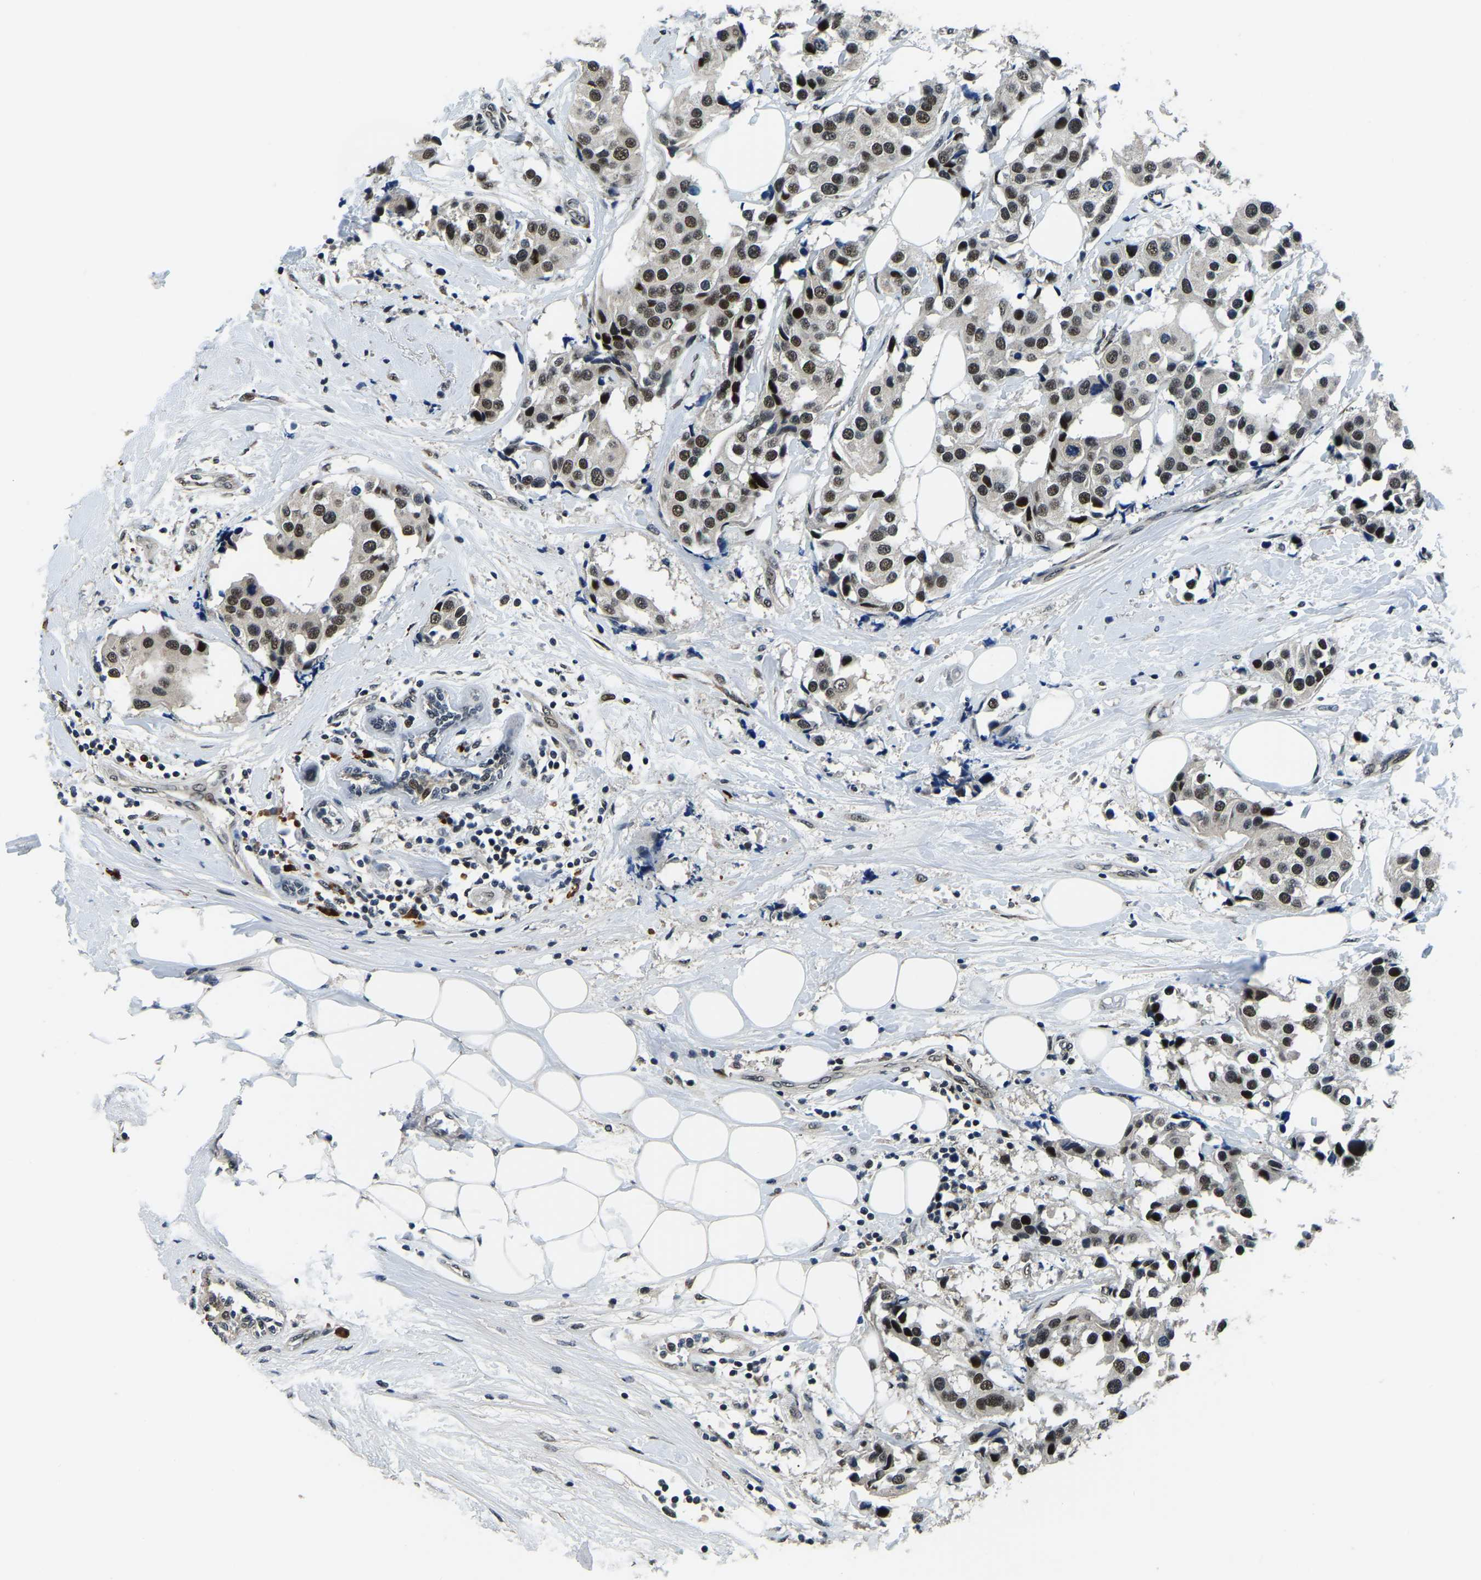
{"staining": {"intensity": "strong", "quantity": ">75%", "location": "nuclear"}, "tissue": "breast cancer", "cell_type": "Tumor cells", "image_type": "cancer", "snomed": [{"axis": "morphology", "description": "Normal tissue, NOS"}, {"axis": "morphology", "description": "Duct carcinoma"}, {"axis": "topography", "description": "Breast"}], "caption": "Immunohistochemical staining of breast infiltrating ductal carcinoma exhibits high levels of strong nuclear protein expression in about >75% of tumor cells.", "gene": "ING2", "patient": {"sex": "female", "age": 39}}